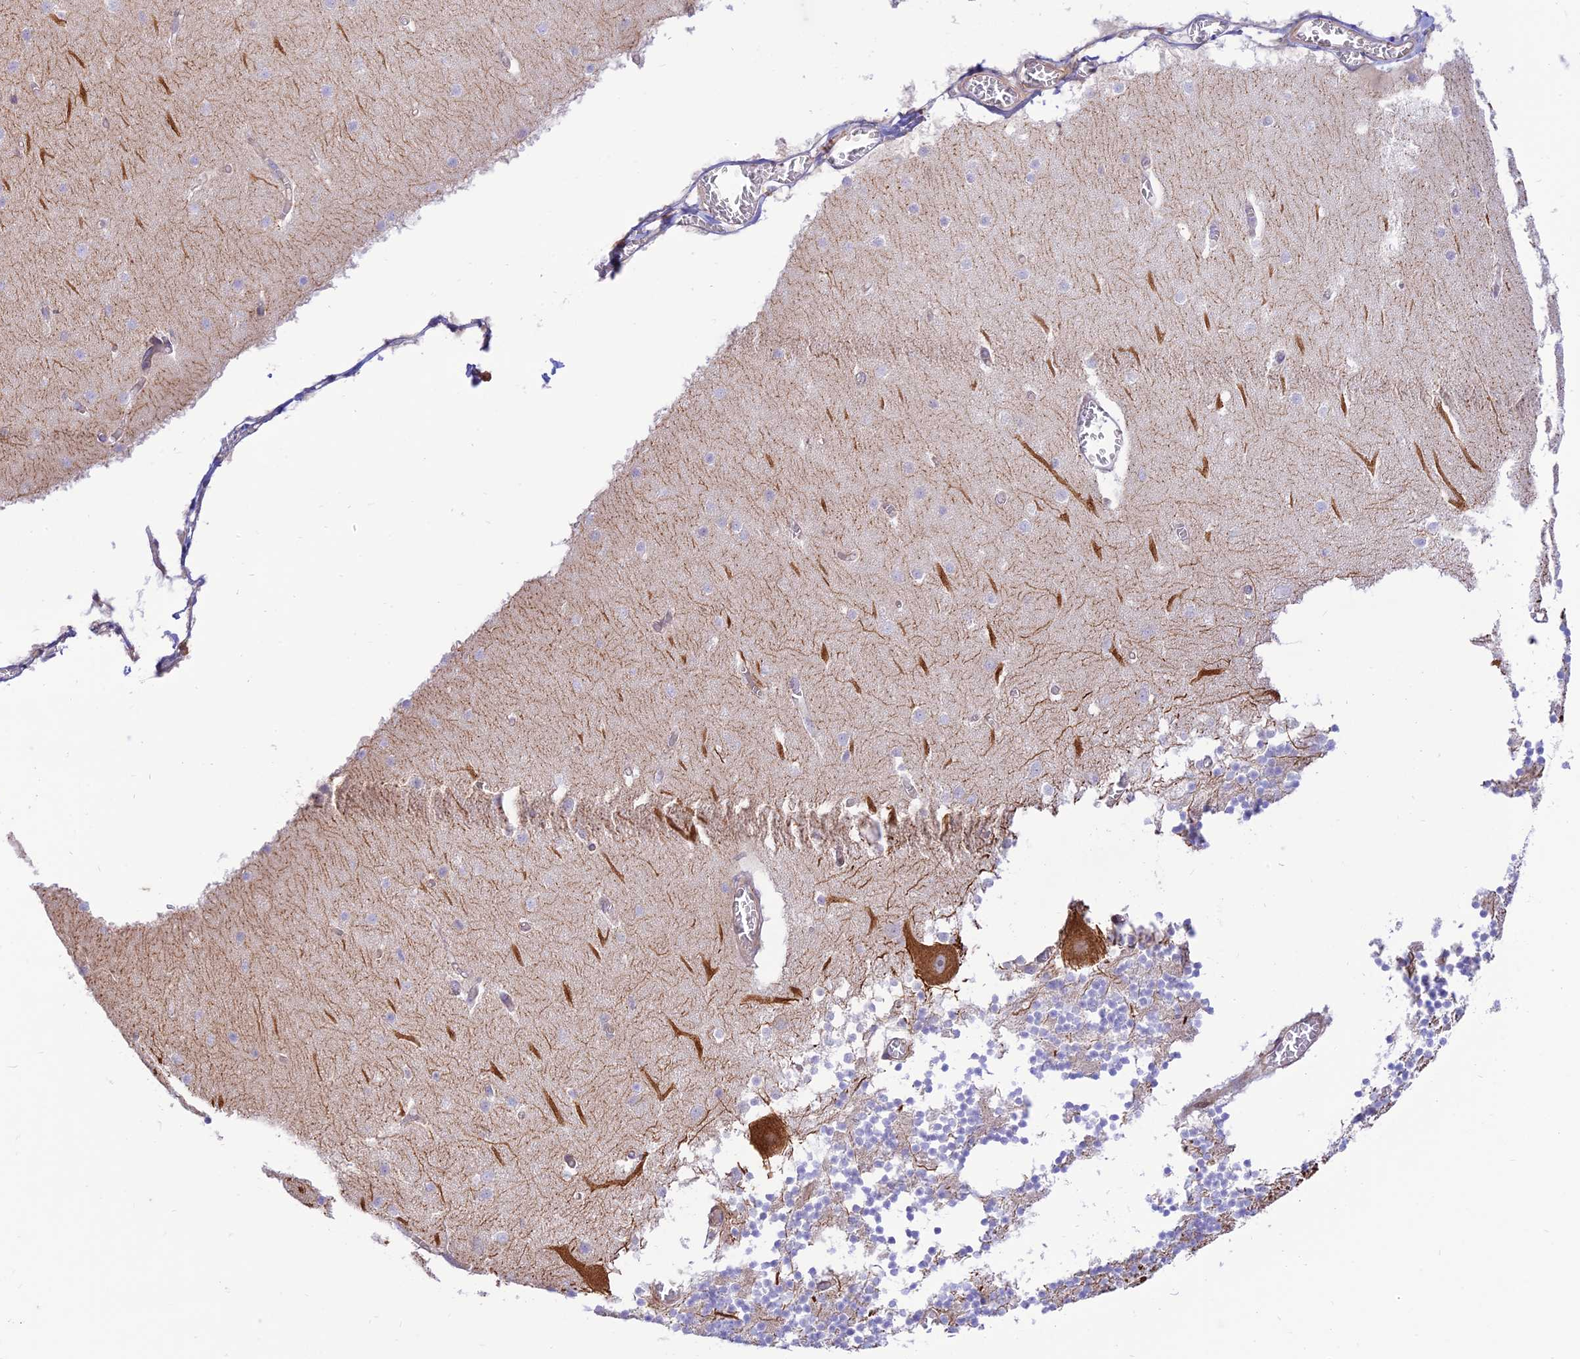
{"staining": {"intensity": "negative", "quantity": "none", "location": "none"}, "tissue": "cerebellum", "cell_type": "Cells in granular layer", "image_type": "normal", "snomed": [{"axis": "morphology", "description": "Normal tissue, NOS"}, {"axis": "topography", "description": "Cerebellum"}], "caption": "DAB immunohistochemical staining of unremarkable cerebellum shows no significant staining in cells in granular layer. (IHC, brightfield microscopy, high magnification).", "gene": "KCNAB1", "patient": {"sex": "female", "age": 28}}